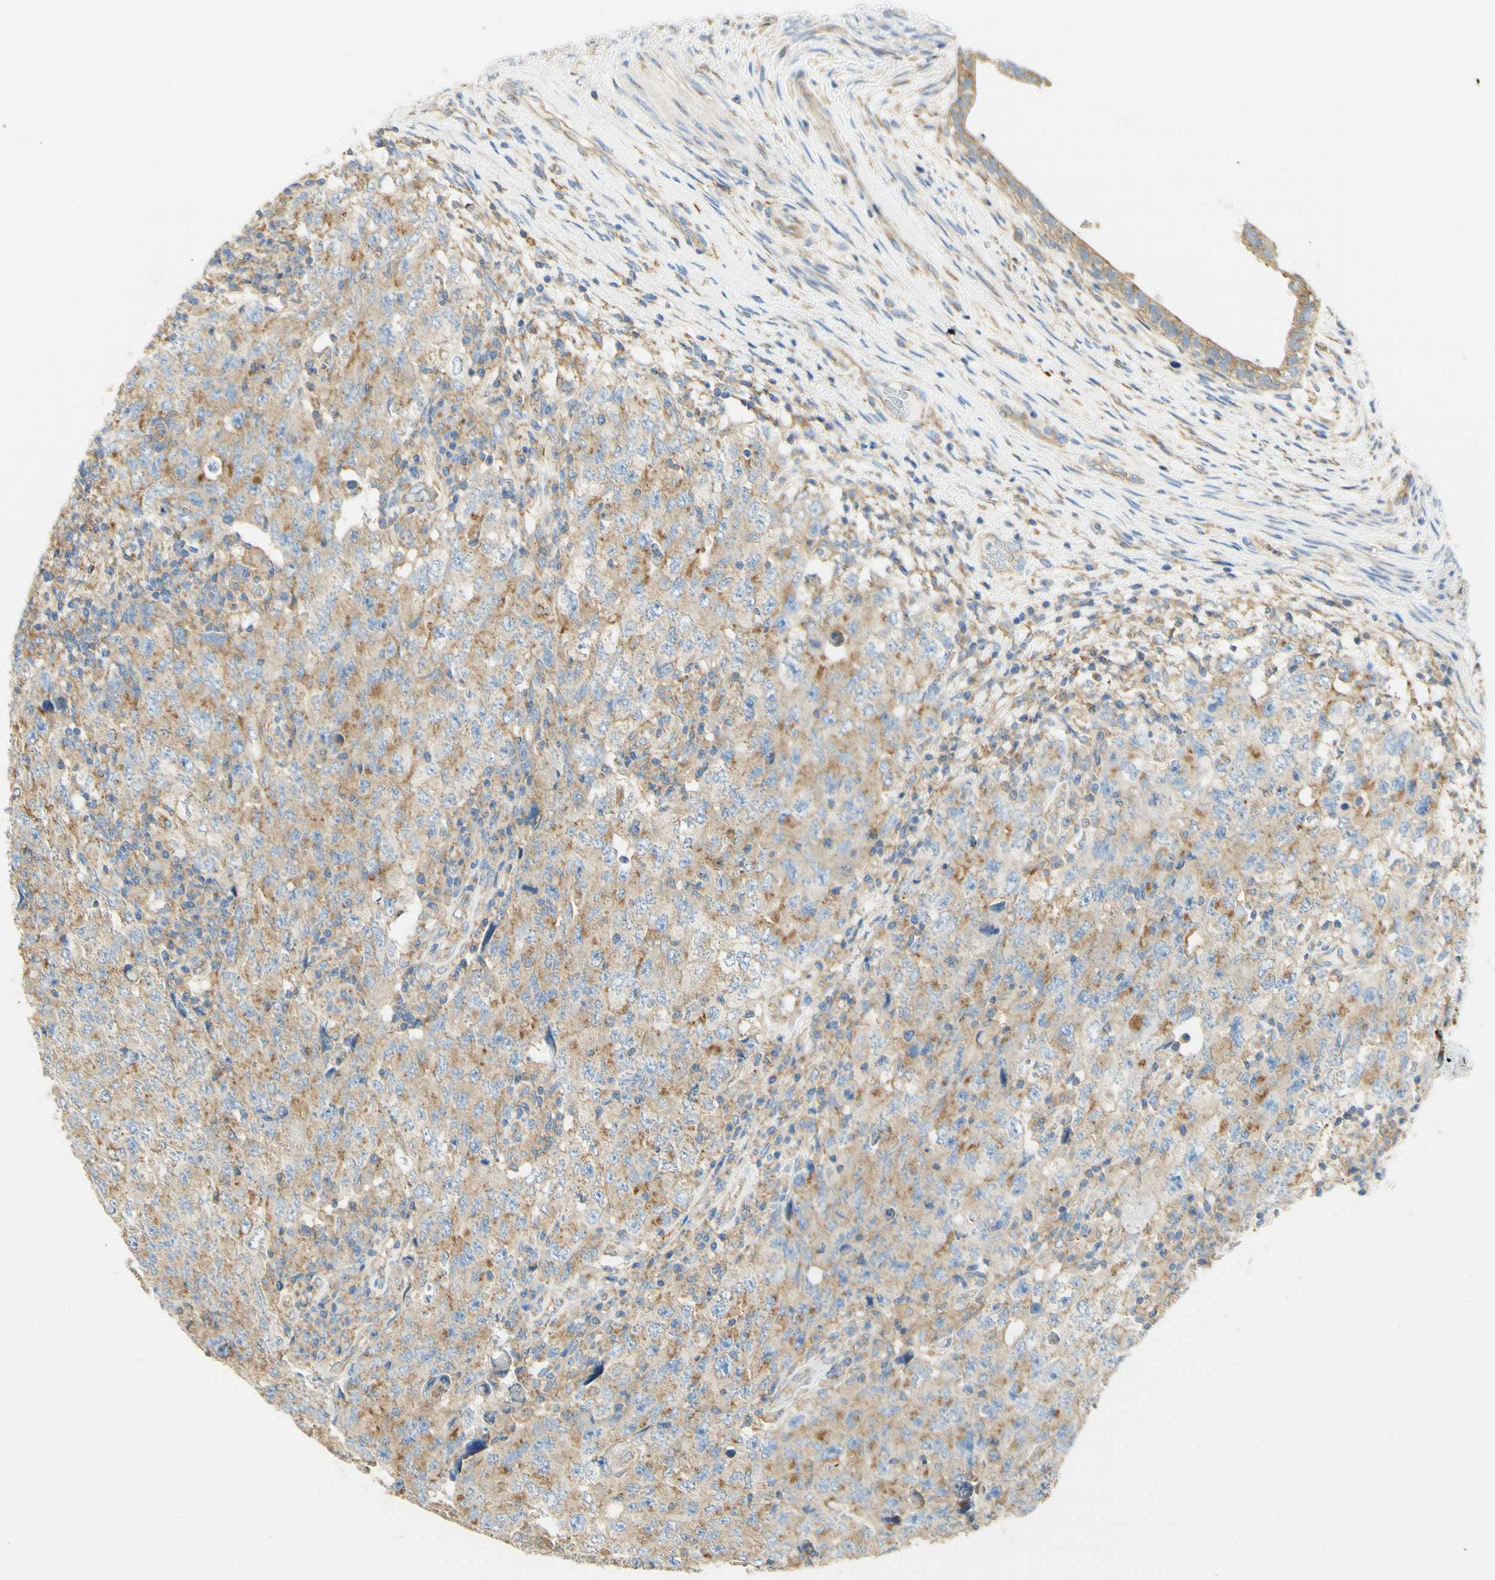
{"staining": {"intensity": "weak", "quantity": ">75%", "location": "cytoplasmic/membranous"}, "tissue": "testis cancer", "cell_type": "Tumor cells", "image_type": "cancer", "snomed": [{"axis": "morphology", "description": "Carcinoma, Embryonal, NOS"}, {"axis": "topography", "description": "Testis"}], "caption": "Embryonal carcinoma (testis) stained with a brown dye exhibits weak cytoplasmic/membranous positive expression in about >75% of tumor cells.", "gene": "CLTC", "patient": {"sex": "male", "age": 26}}